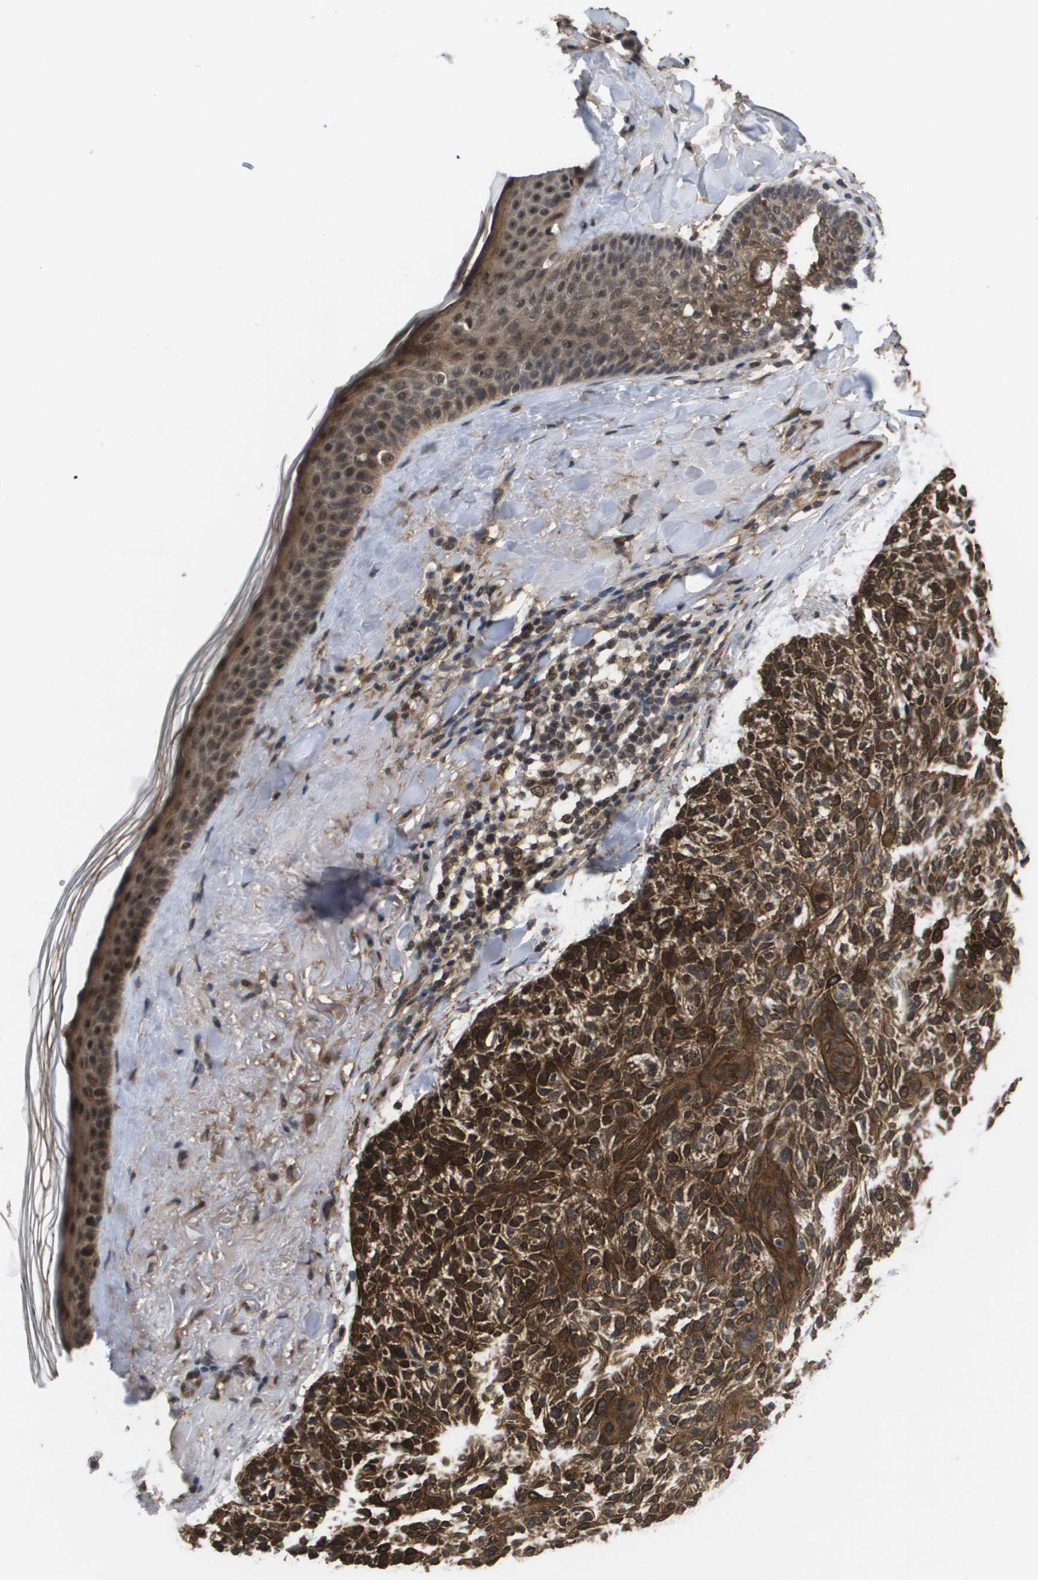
{"staining": {"intensity": "strong", "quantity": ">75%", "location": "cytoplasmic/membranous,nuclear"}, "tissue": "skin cancer", "cell_type": "Tumor cells", "image_type": "cancer", "snomed": [{"axis": "morphology", "description": "Normal tissue, NOS"}, {"axis": "morphology", "description": "Basal cell carcinoma"}, {"axis": "topography", "description": "Skin"}], "caption": "Skin cancer (basal cell carcinoma) was stained to show a protein in brown. There is high levels of strong cytoplasmic/membranous and nuclear expression in approximately >75% of tumor cells.", "gene": "AMBRA1", "patient": {"sex": "female", "age": 70}}